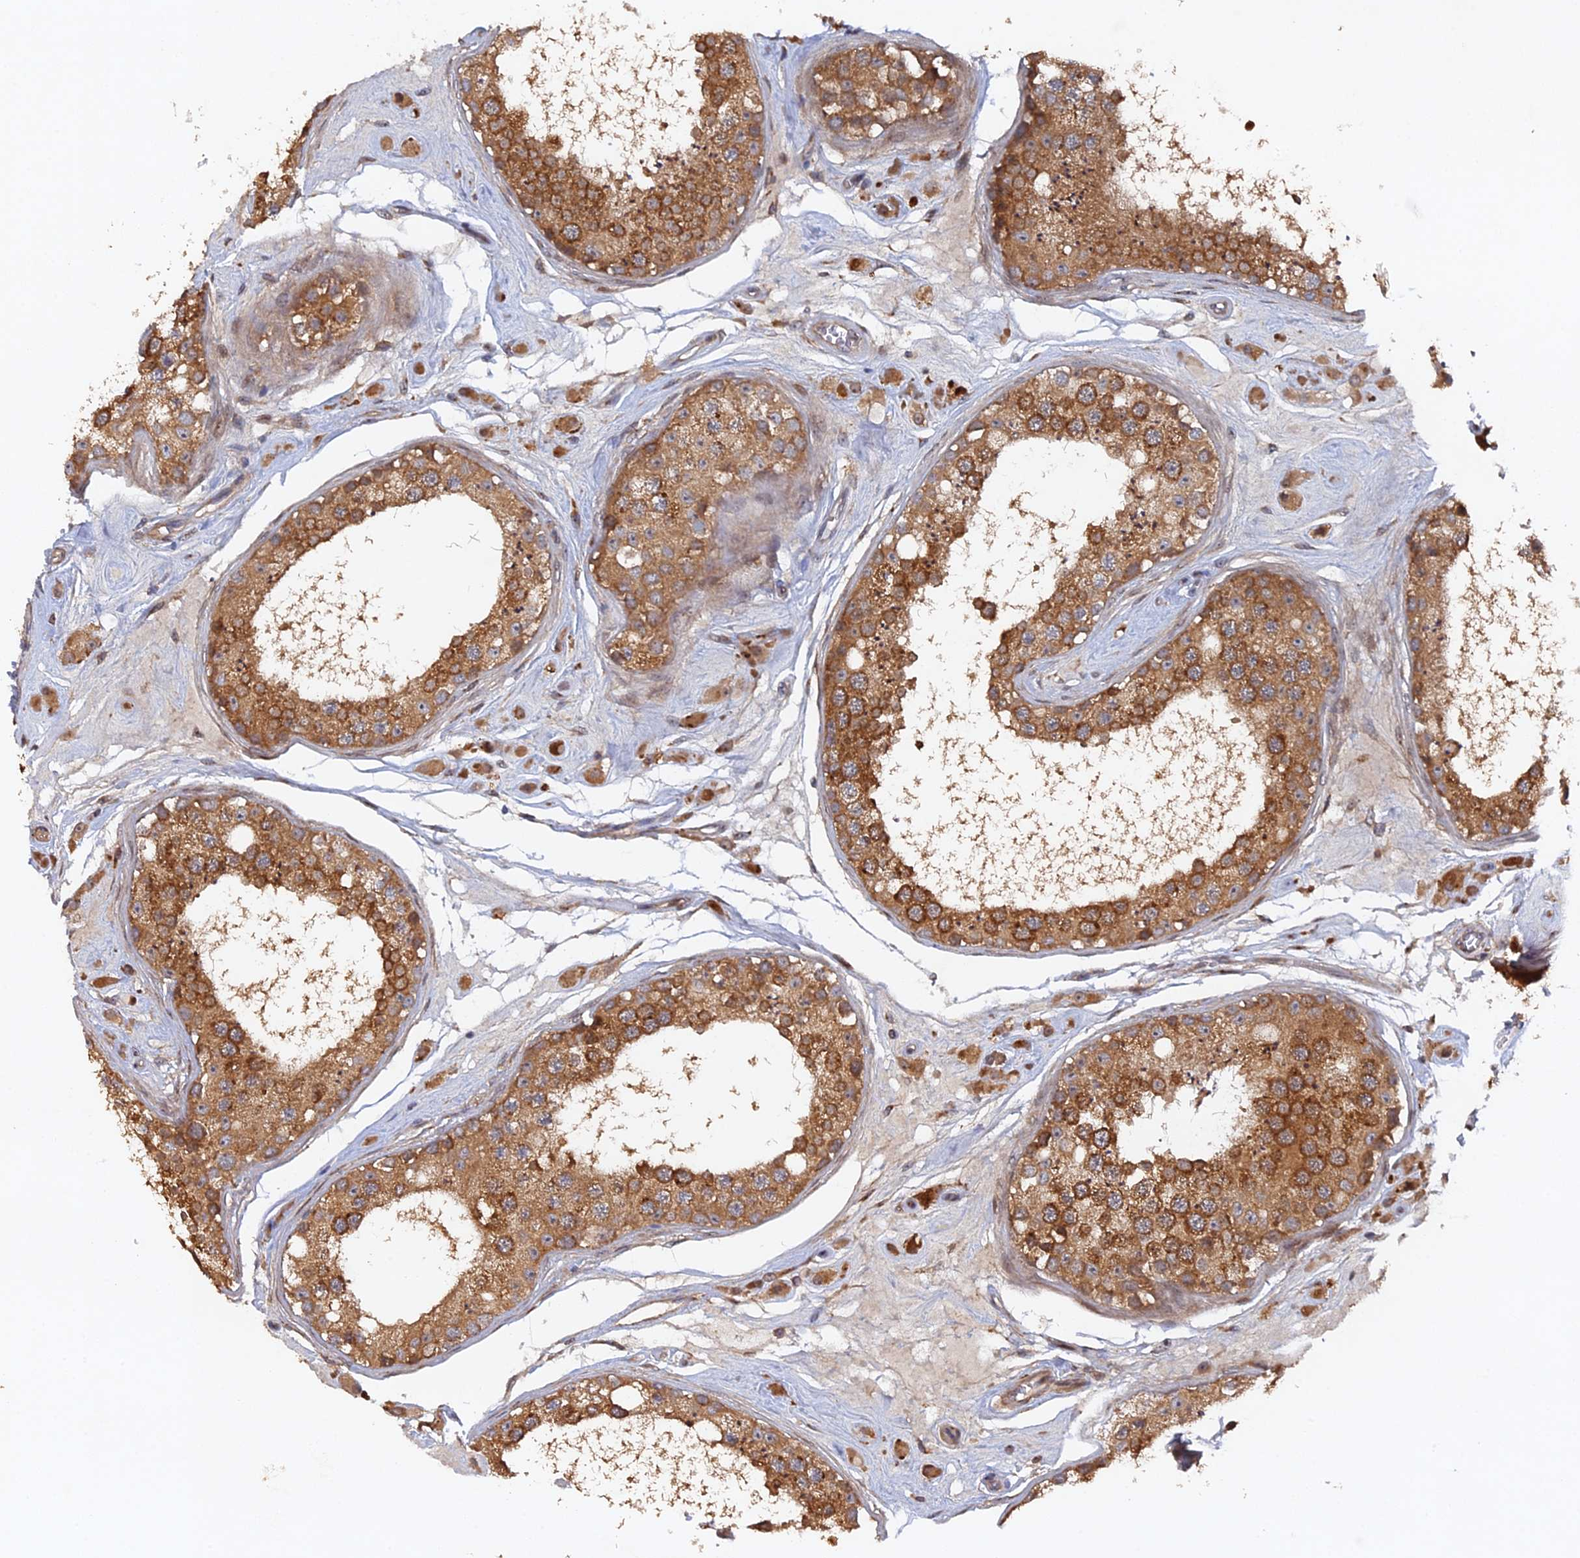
{"staining": {"intensity": "strong", "quantity": ">75%", "location": "cytoplasmic/membranous"}, "tissue": "testis", "cell_type": "Cells in seminiferous ducts", "image_type": "normal", "snomed": [{"axis": "morphology", "description": "Normal tissue, NOS"}, {"axis": "topography", "description": "Testis"}], "caption": "Strong cytoplasmic/membranous expression for a protein is present in about >75% of cells in seminiferous ducts of normal testis using immunohistochemistry.", "gene": "VPS37C", "patient": {"sex": "male", "age": 25}}